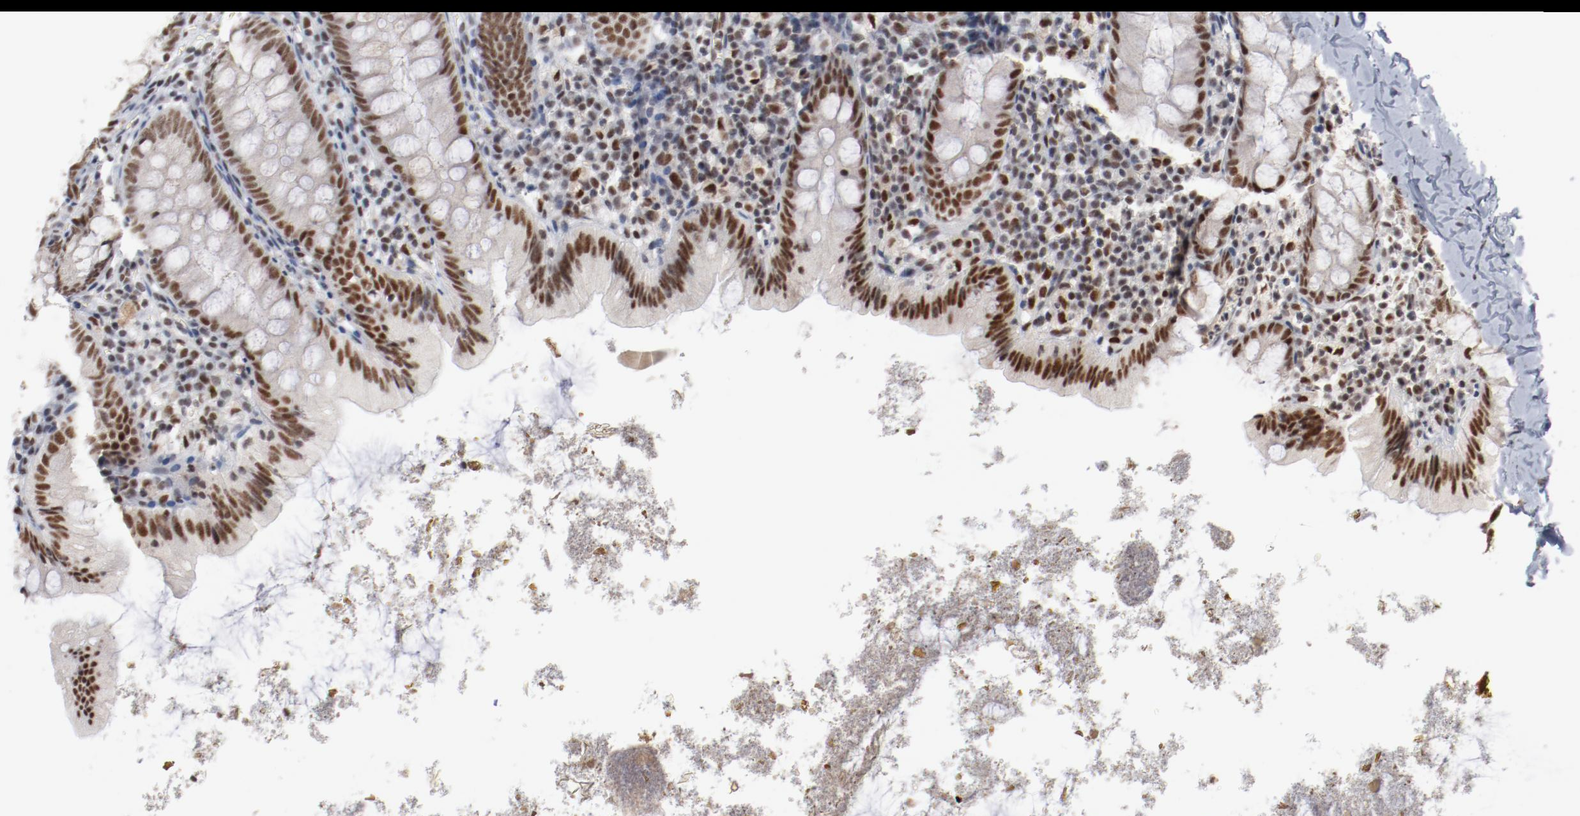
{"staining": {"intensity": "moderate", "quantity": ">75%", "location": "nuclear"}, "tissue": "appendix", "cell_type": "Glandular cells", "image_type": "normal", "snomed": [{"axis": "morphology", "description": "Normal tissue, NOS"}, {"axis": "topography", "description": "Appendix"}], "caption": "Protein analysis of normal appendix reveals moderate nuclear expression in about >75% of glandular cells. The protein of interest is stained brown, and the nuclei are stained in blue (DAB (3,3'-diaminobenzidine) IHC with brightfield microscopy, high magnification).", "gene": "BUB3", "patient": {"sex": "female", "age": 9}}